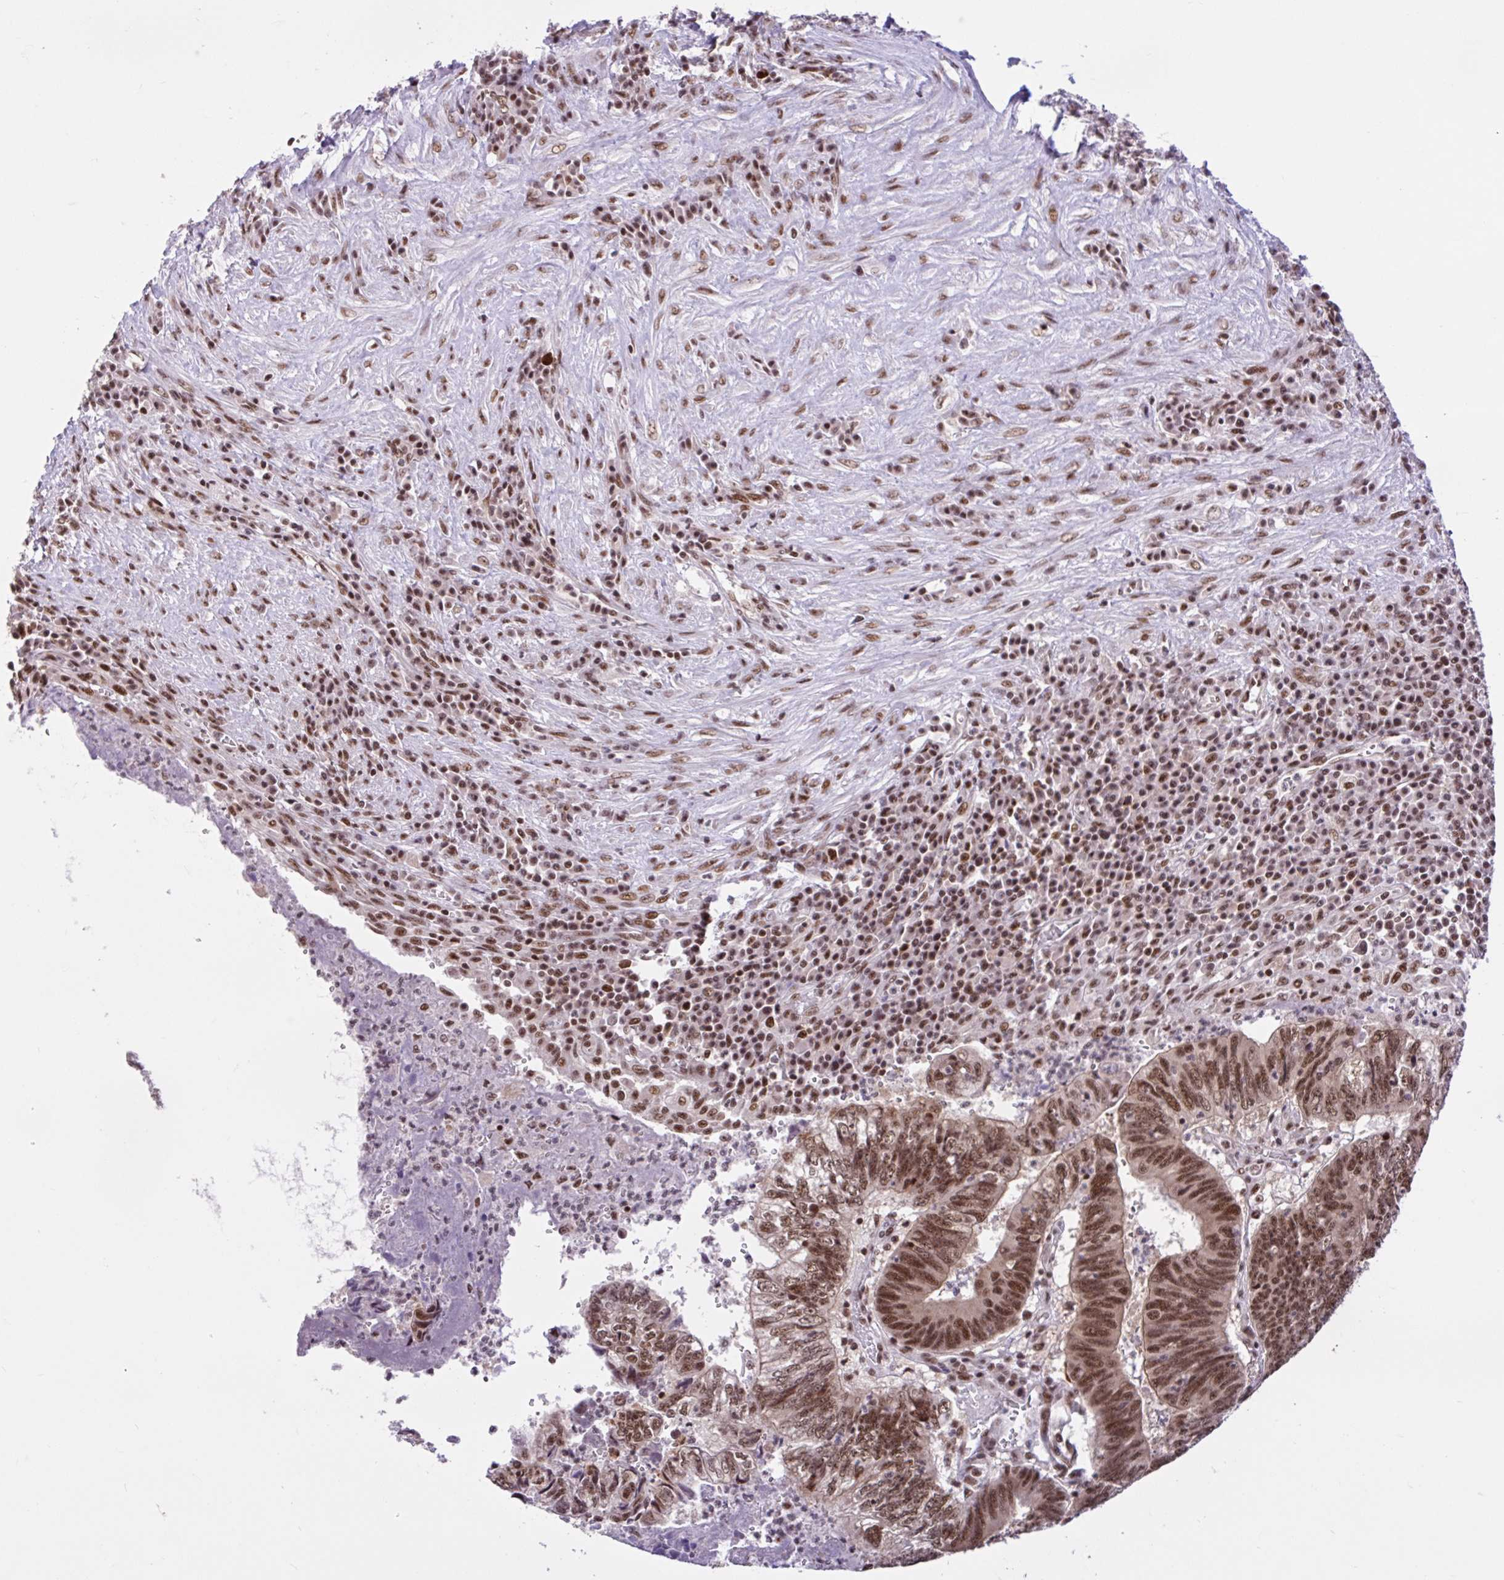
{"staining": {"intensity": "strong", "quantity": ">75%", "location": "nuclear"}, "tissue": "colorectal cancer", "cell_type": "Tumor cells", "image_type": "cancer", "snomed": [{"axis": "morphology", "description": "Adenocarcinoma, NOS"}, {"axis": "topography", "description": "Colon"}], "caption": "This is a micrograph of immunohistochemistry (IHC) staining of colorectal cancer, which shows strong staining in the nuclear of tumor cells.", "gene": "CCDC12", "patient": {"sex": "male", "age": 86}}